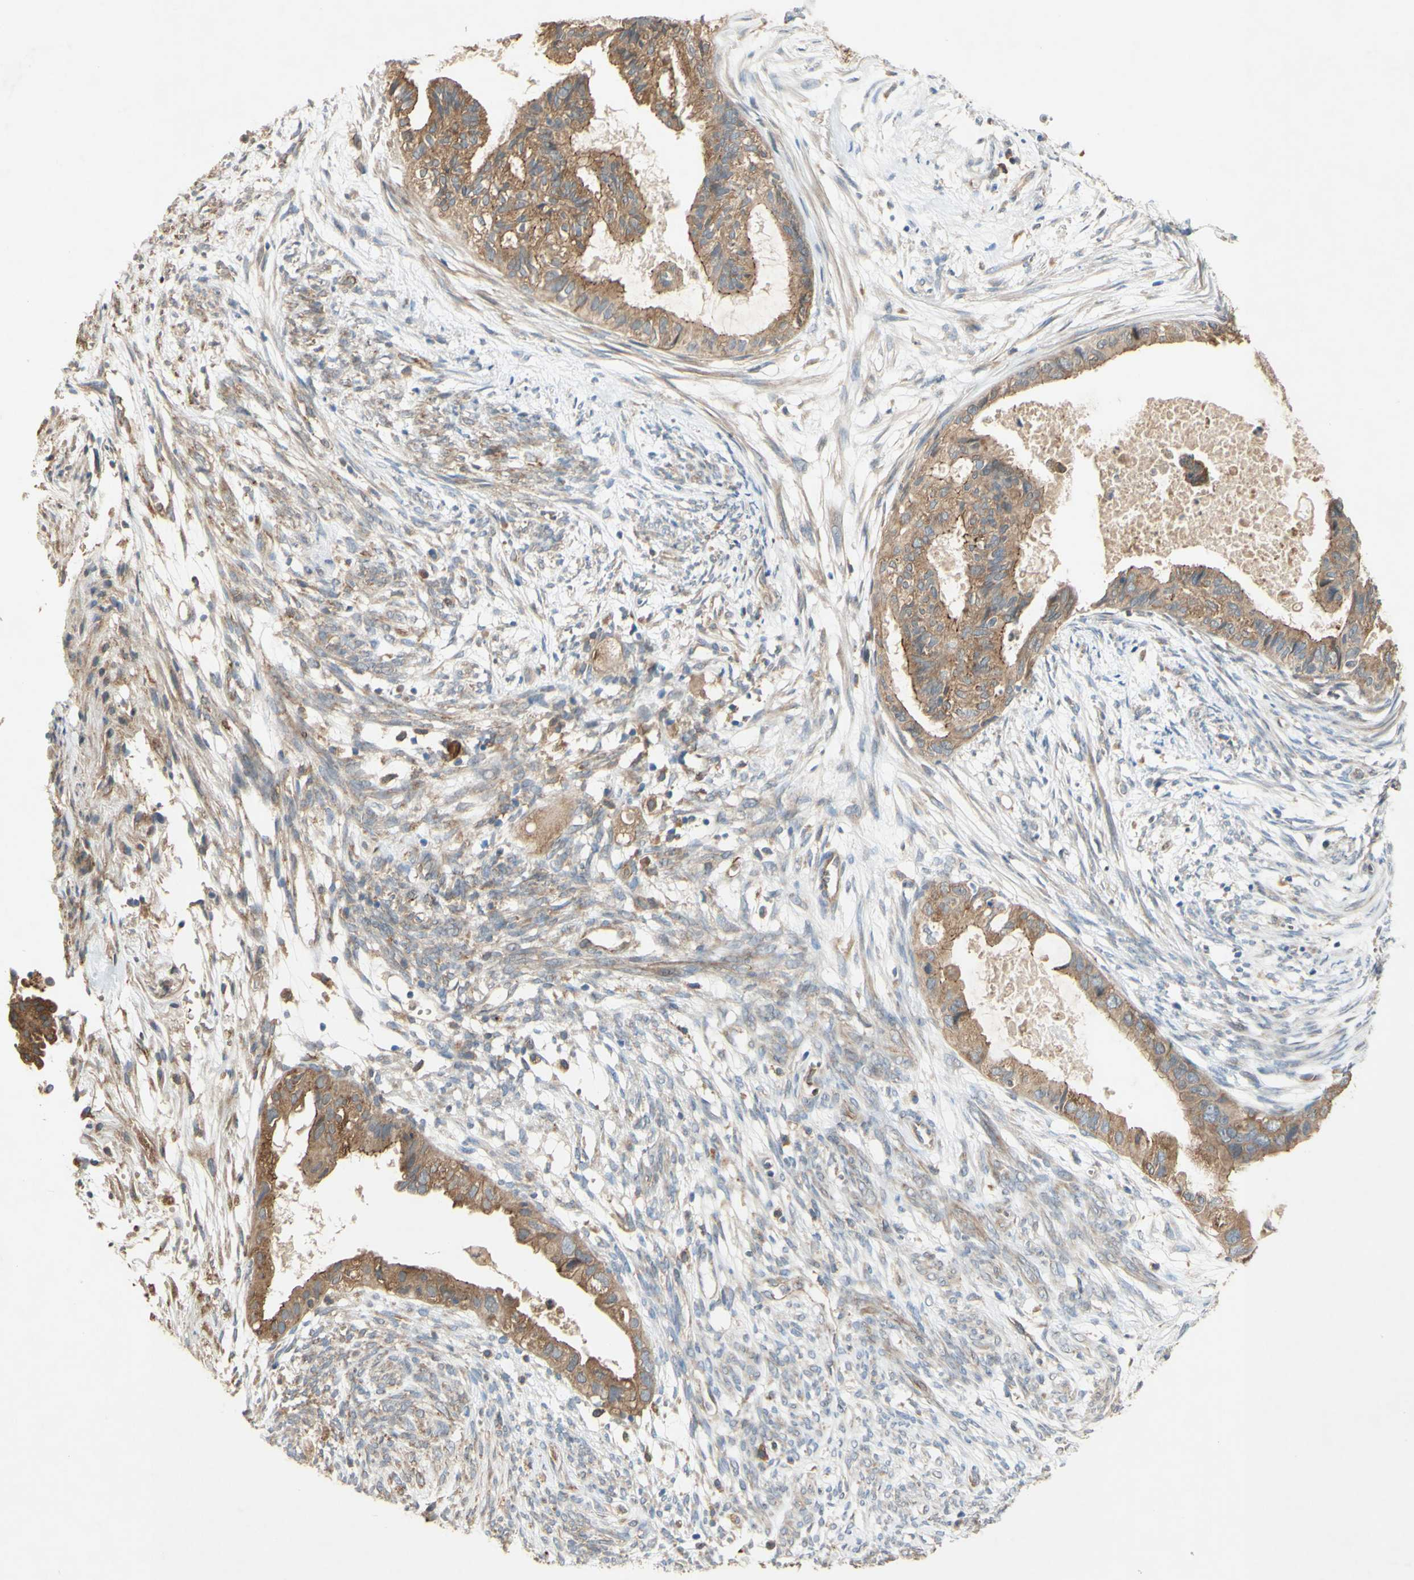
{"staining": {"intensity": "moderate", "quantity": ">75%", "location": "cytoplasmic/membranous"}, "tissue": "cervical cancer", "cell_type": "Tumor cells", "image_type": "cancer", "snomed": [{"axis": "morphology", "description": "Normal tissue, NOS"}, {"axis": "morphology", "description": "Adenocarcinoma, NOS"}, {"axis": "topography", "description": "Cervix"}, {"axis": "topography", "description": "Endometrium"}], "caption": "This image demonstrates IHC staining of cervical adenocarcinoma, with medium moderate cytoplasmic/membranous staining in approximately >75% of tumor cells.", "gene": "PDGFB", "patient": {"sex": "female", "age": 86}}